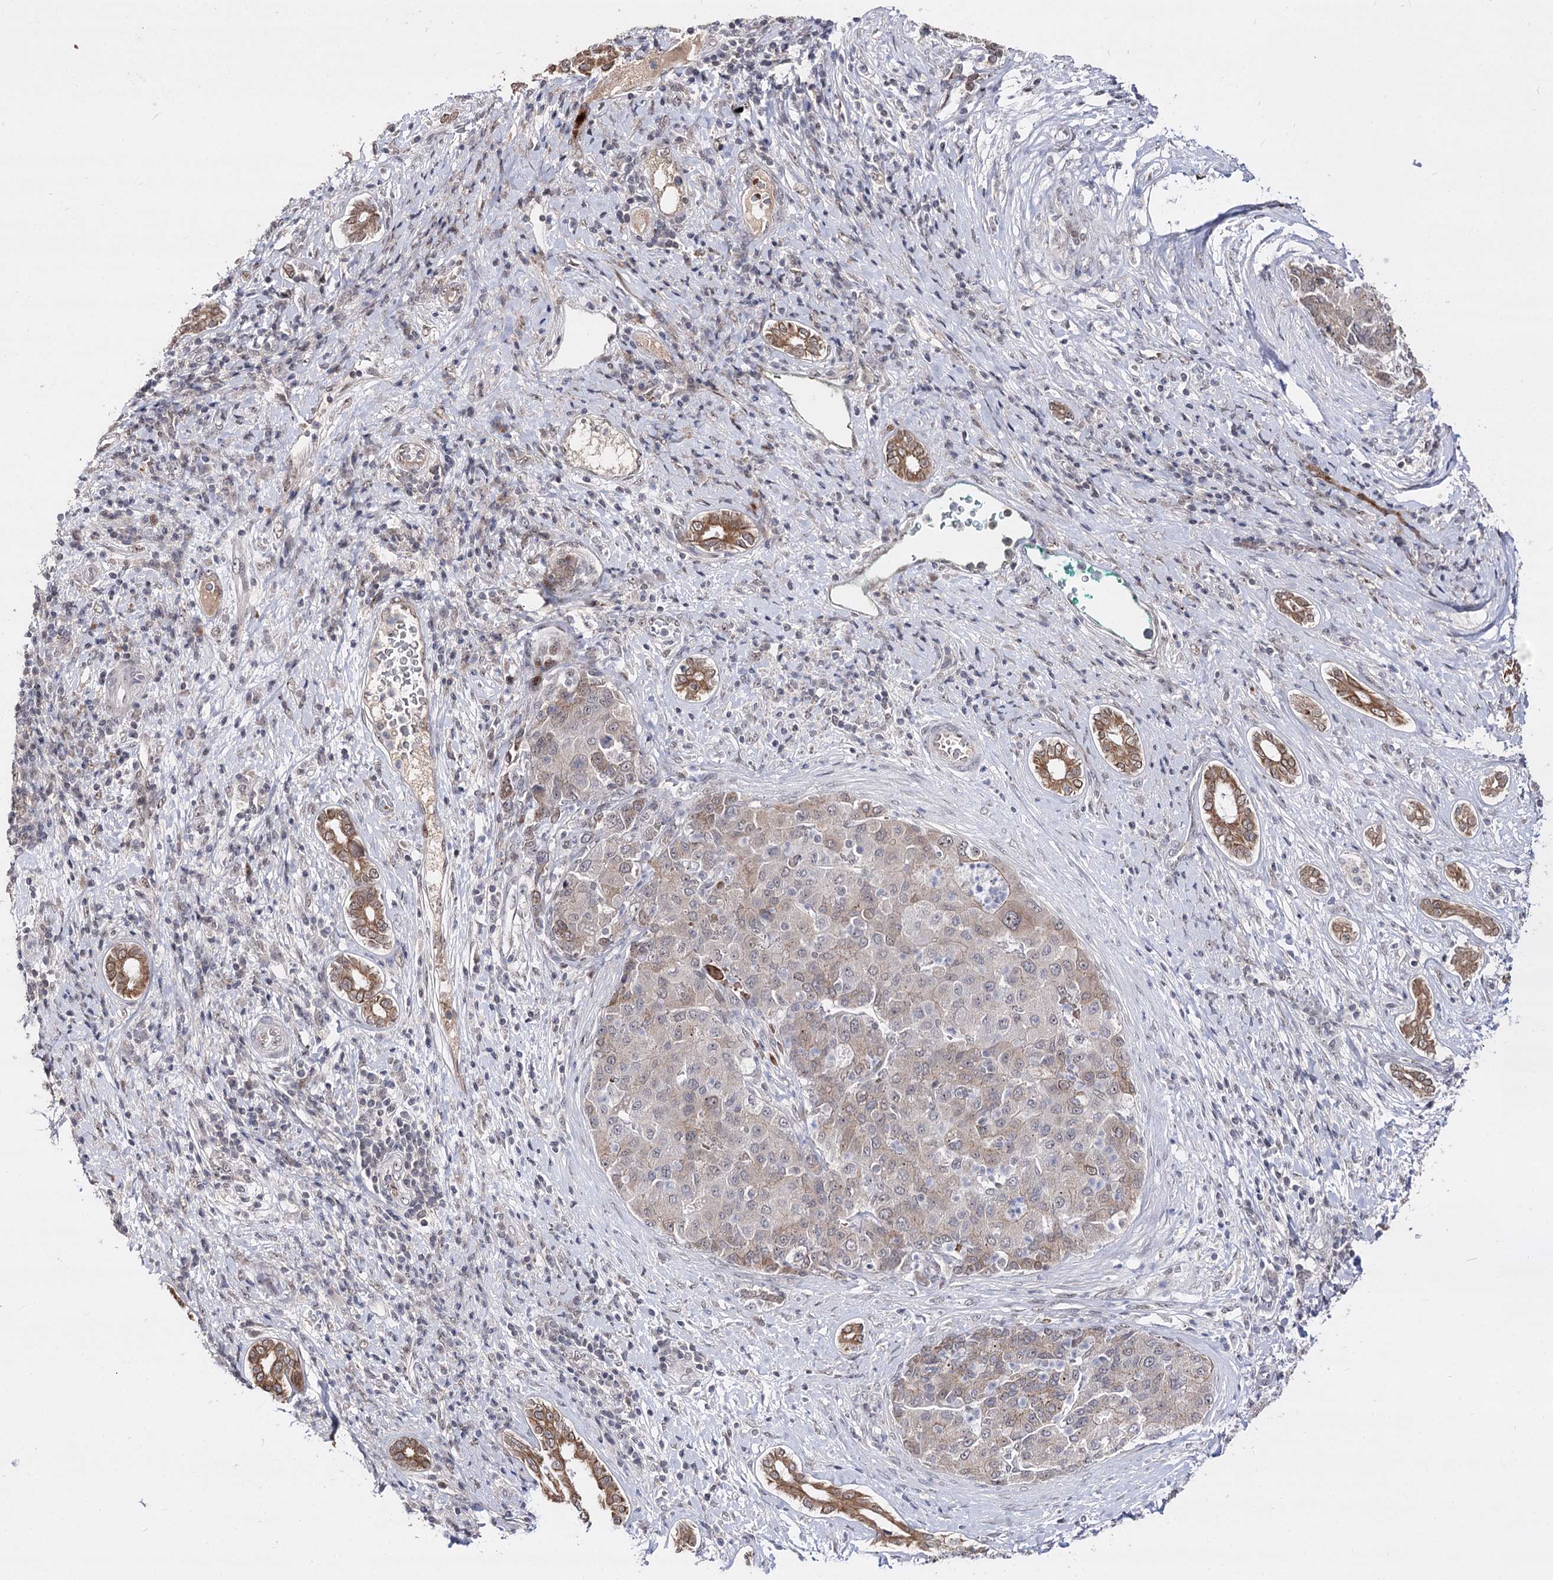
{"staining": {"intensity": "weak", "quantity": "25%-75%", "location": "cytoplasmic/membranous"}, "tissue": "liver cancer", "cell_type": "Tumor cells", "image_type": "cancer", "snomed": [{"axis": "morphology", "description": "Carcinoma, Hepatocellular, NOS"}, {"axis": "topography", "description": "Liver"}], "caption": "Immunohistochemistry of liver cancer (hepatocellular carcinoma) displays low levels of weak cytoplasmic/membranous expression in approximately 25%-75% of tumor cells.", "gene": "STOX1", "patient": {"sex": "male", "age": 65}}